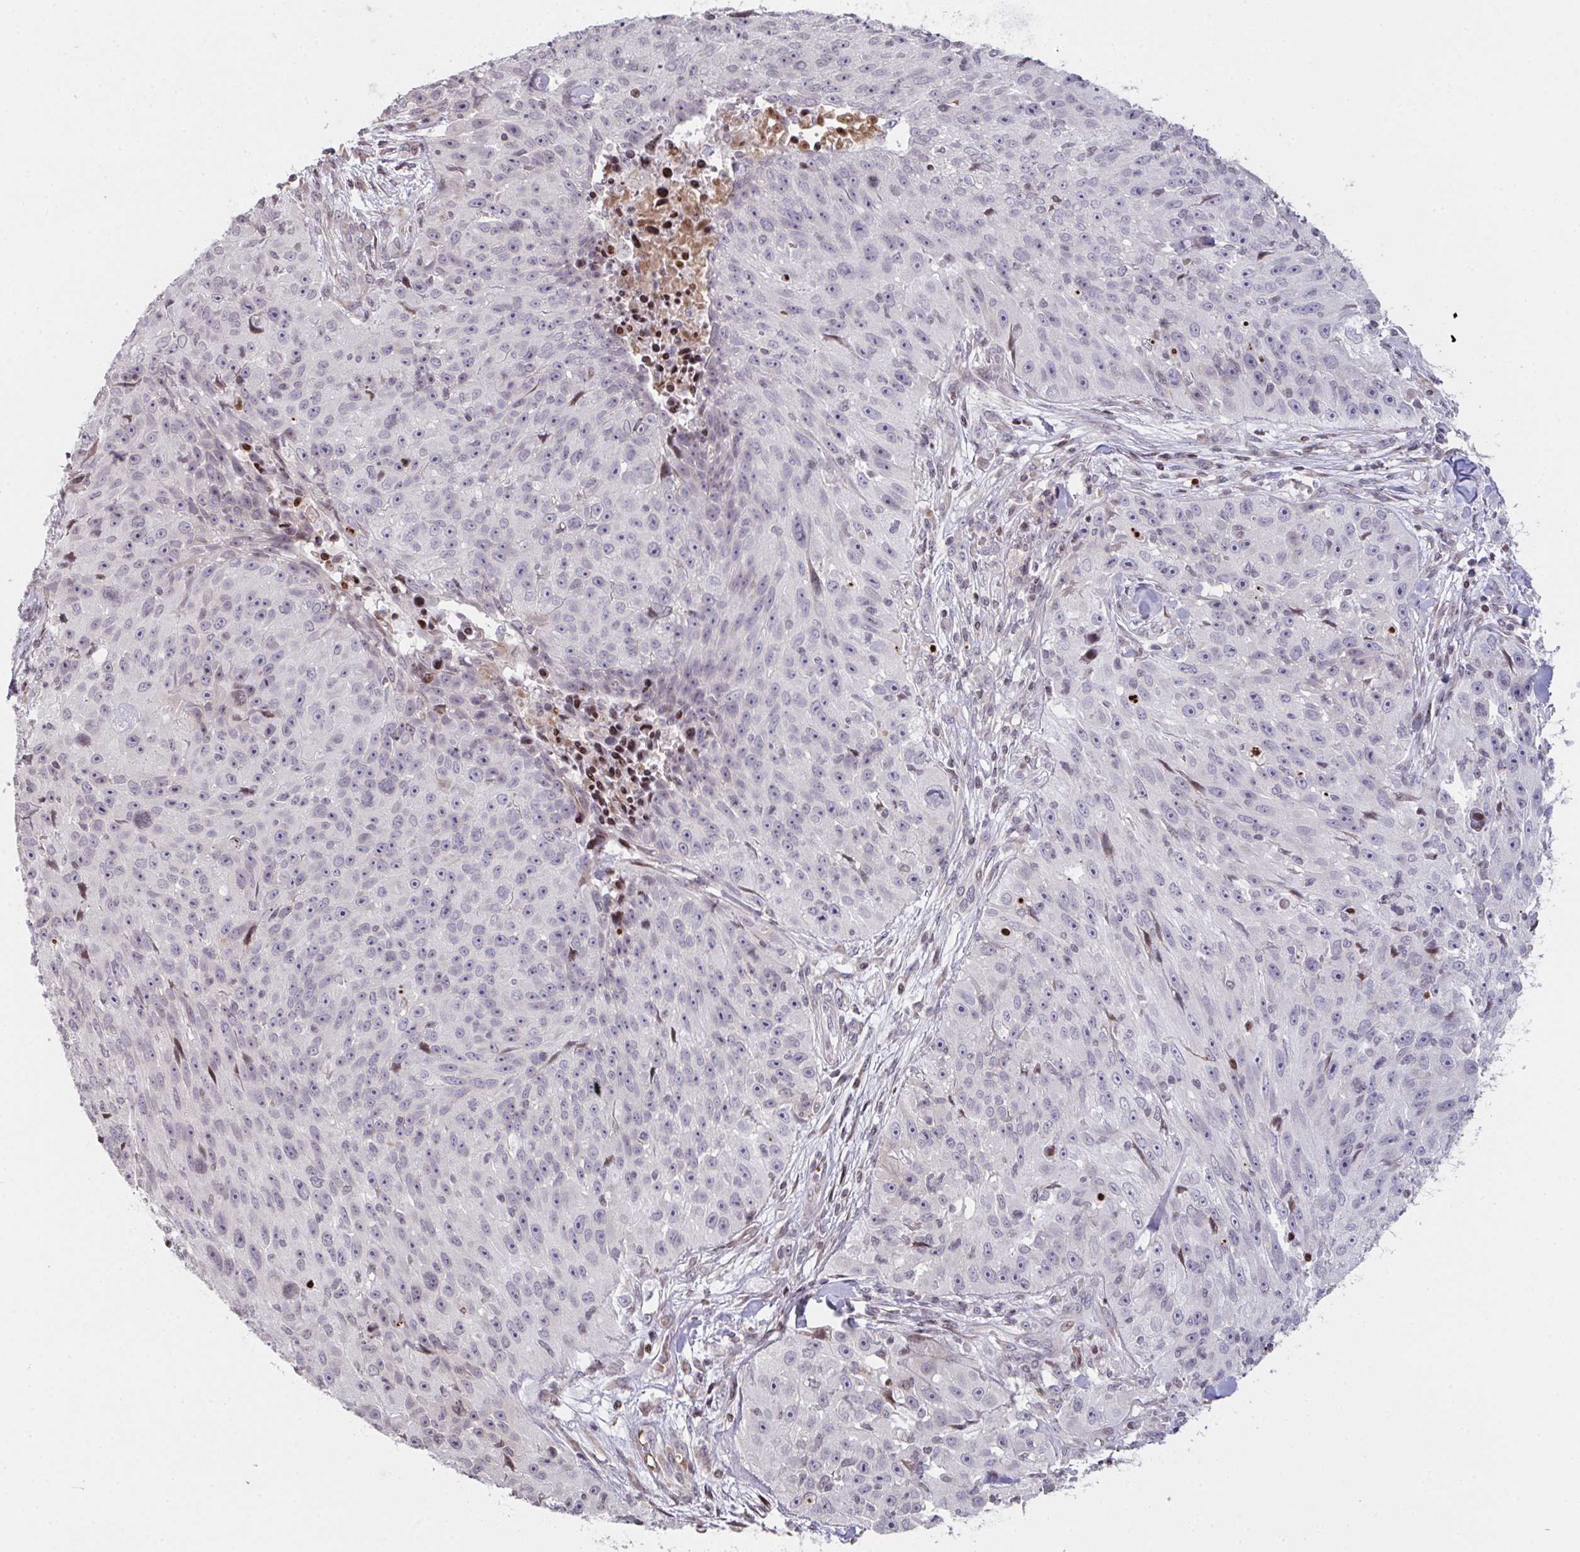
{"staining": {"intensity": "negative", "quantity": "none", "location": "none"}, "tissue": "skin cancer", "cell_type": "Tumor cells", "image_type": "cancer", "snomed": [{"axis": "morphology", "description": "Squamous cell carcinoma, NOS"}, {"axis": "topography", "description": "Skin"}], "caption": "Immunohistochemistry (IHC) photomicrograph of skin cancer (squamous cell carcinoma) stained for a protein (brown), which displays no staining in tumor cells.", "gene": "PCDHB8", "patient": {"sex": "female", "age": 87}}